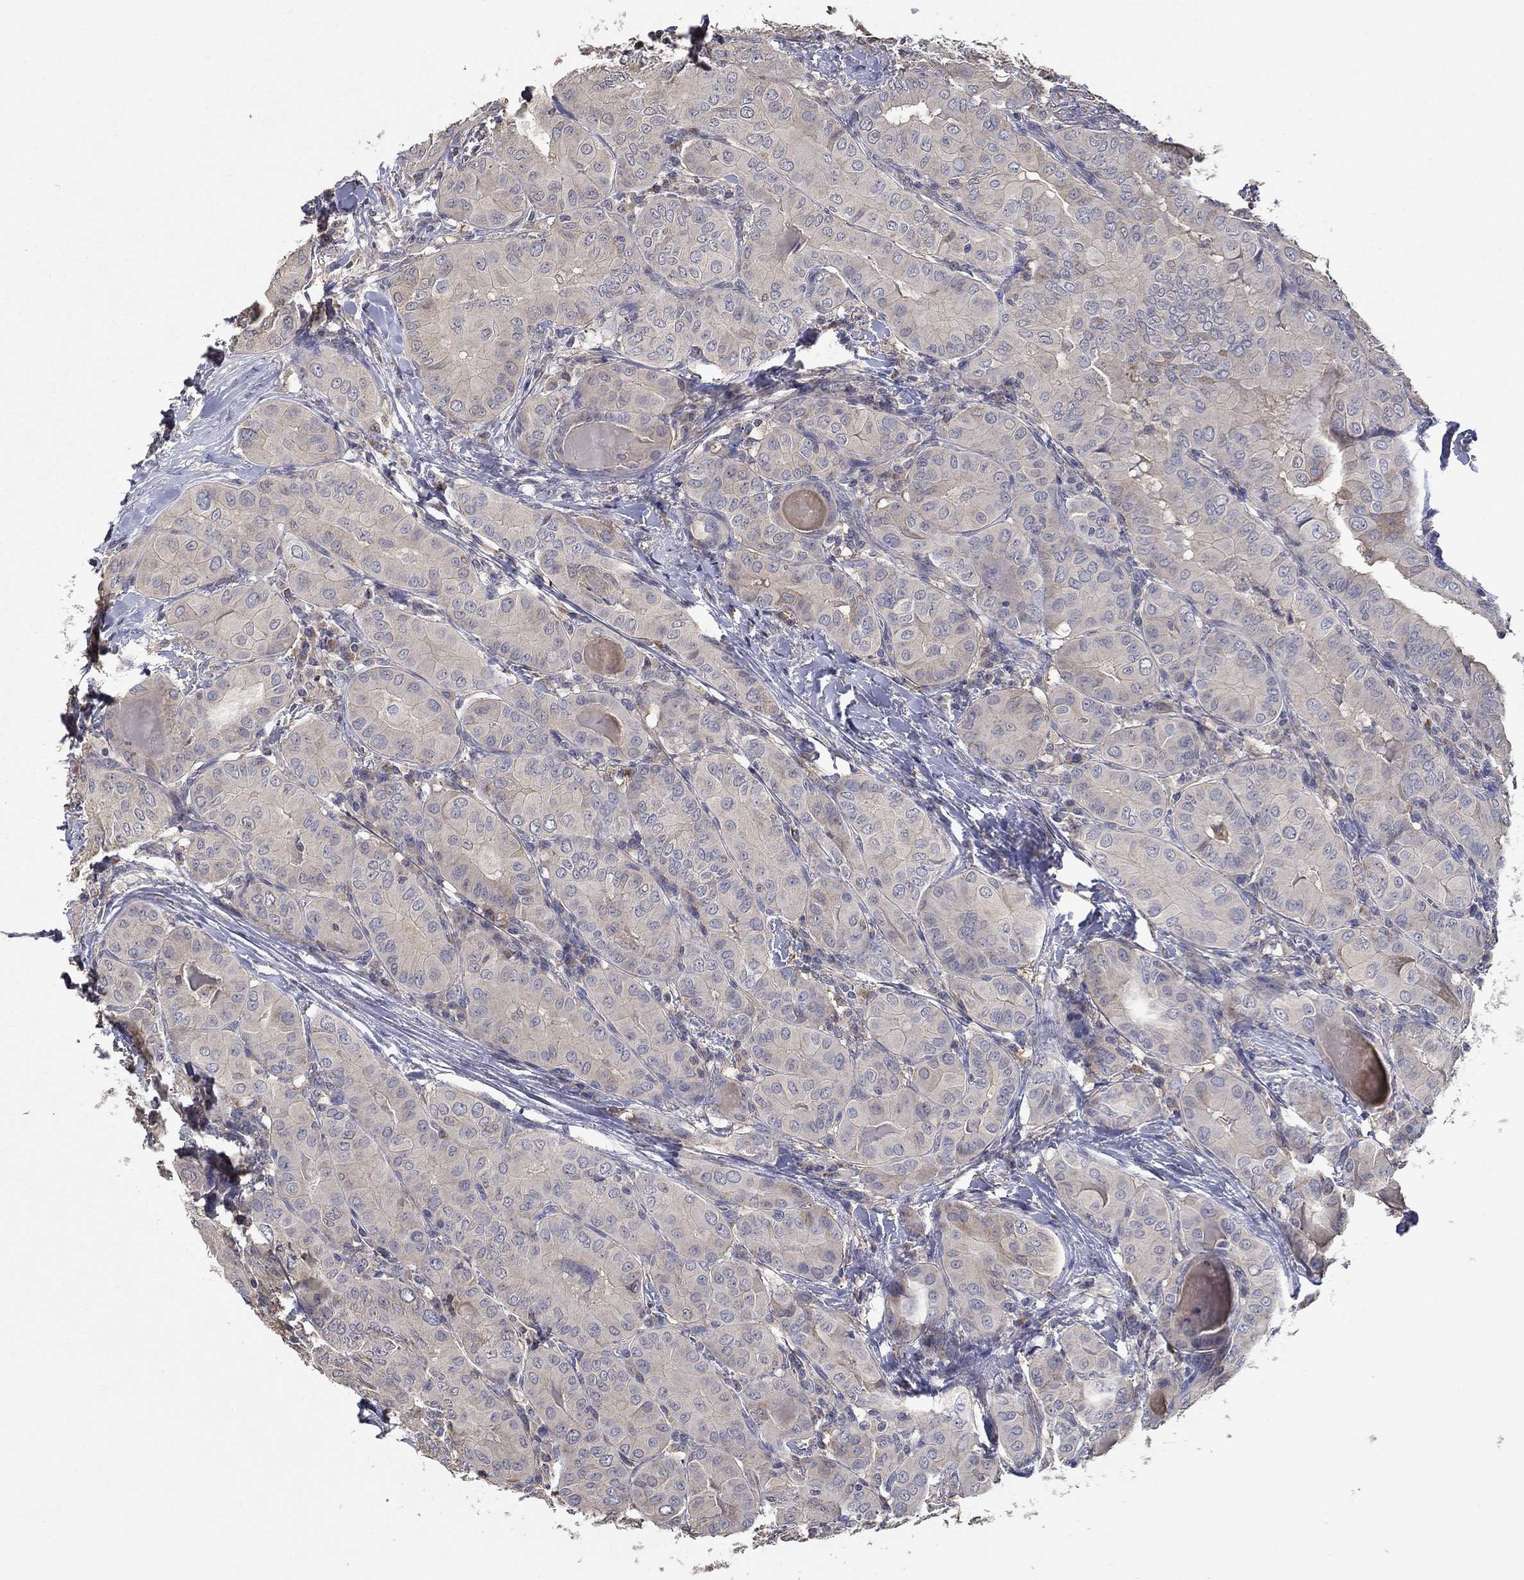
{"staining": {"intensity": "negative", "quantity": "none", "location": "none"}, "tissue": "thyroid cancer", "cell_type": "Tumor cells", "image_type": "cancer", "snomed": [{"axis": "morphology", "description": "Papillary adenocarcinoma, NOS"}, {"axis": "topography", "description": "Thyroid gland"}], "caption": "High magnification brightfield microscopy of papillary adenocarcinoma (thyroid) stained with DAB (3,3'-diaminobenzidine) (brown) and counterstained with hematoxylin (blue): tumor cells show no significant staining.", "gene": "IL10", "patient": {"sex": "female", "age": 37}}